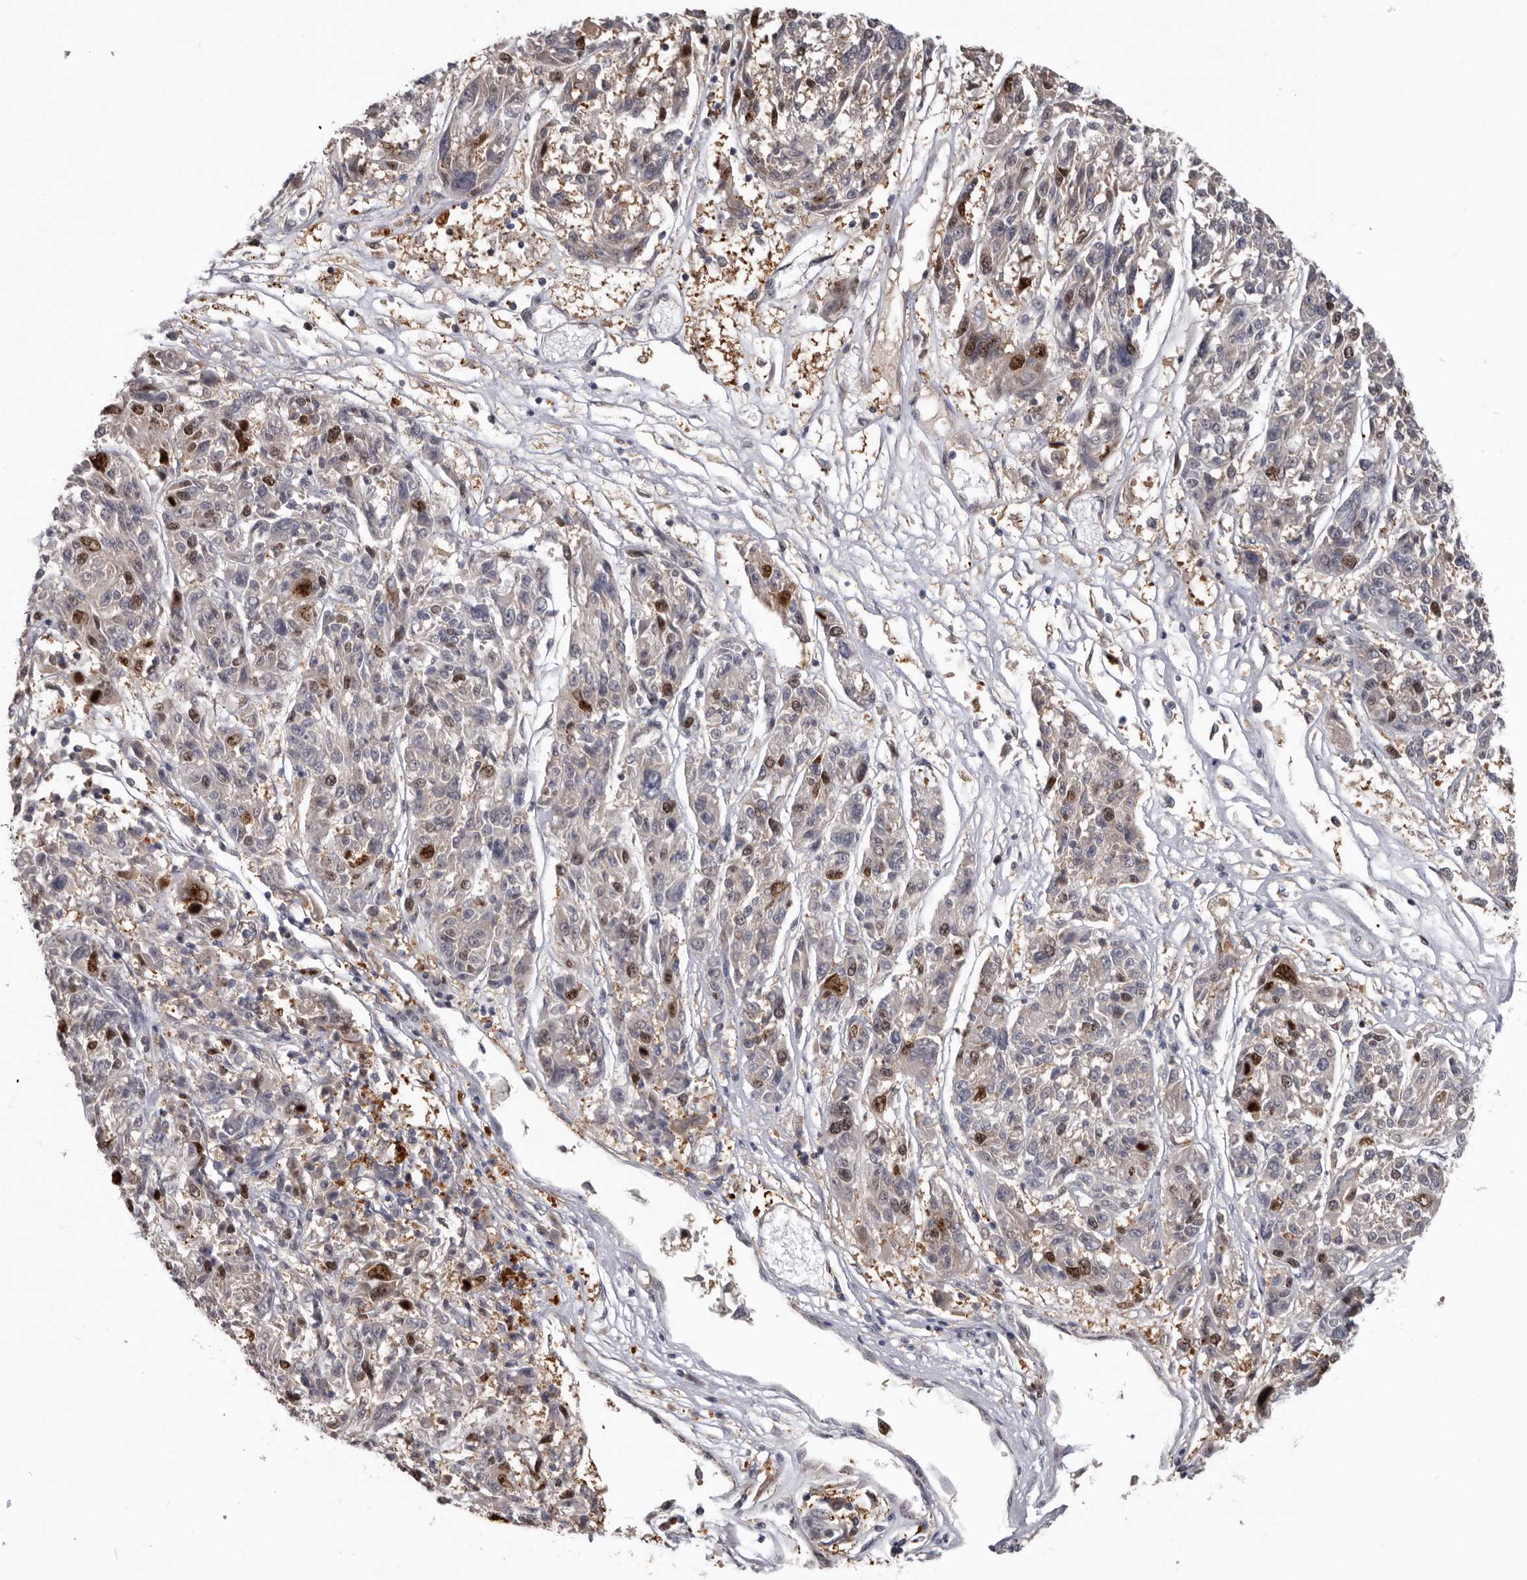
{"staining": {"intensity": "moderate", "quantity": "25%-75%", "location": "nuclear"}, "tissue": "melanoma", "cell_type": "Tumor cells", "image_type": "cancer", "snomed": [{"axis": "morphology", "description": "Malignant melanoma, NOS"}, {"axis": "topography", "description": "Skin"}], "caption": "IHC staining of melanoma, which demonstrates medium levels of moderate nuclear staining in about 25%-75% of tumor cells indicating moderate nuclear protein expression. The staining was performed using DAB (brown) for protein detection and nuclei were counterstained in hematoxylin (blue).", "gene": "CDCA8", "patient": {"sex": "male", "age": 53}}